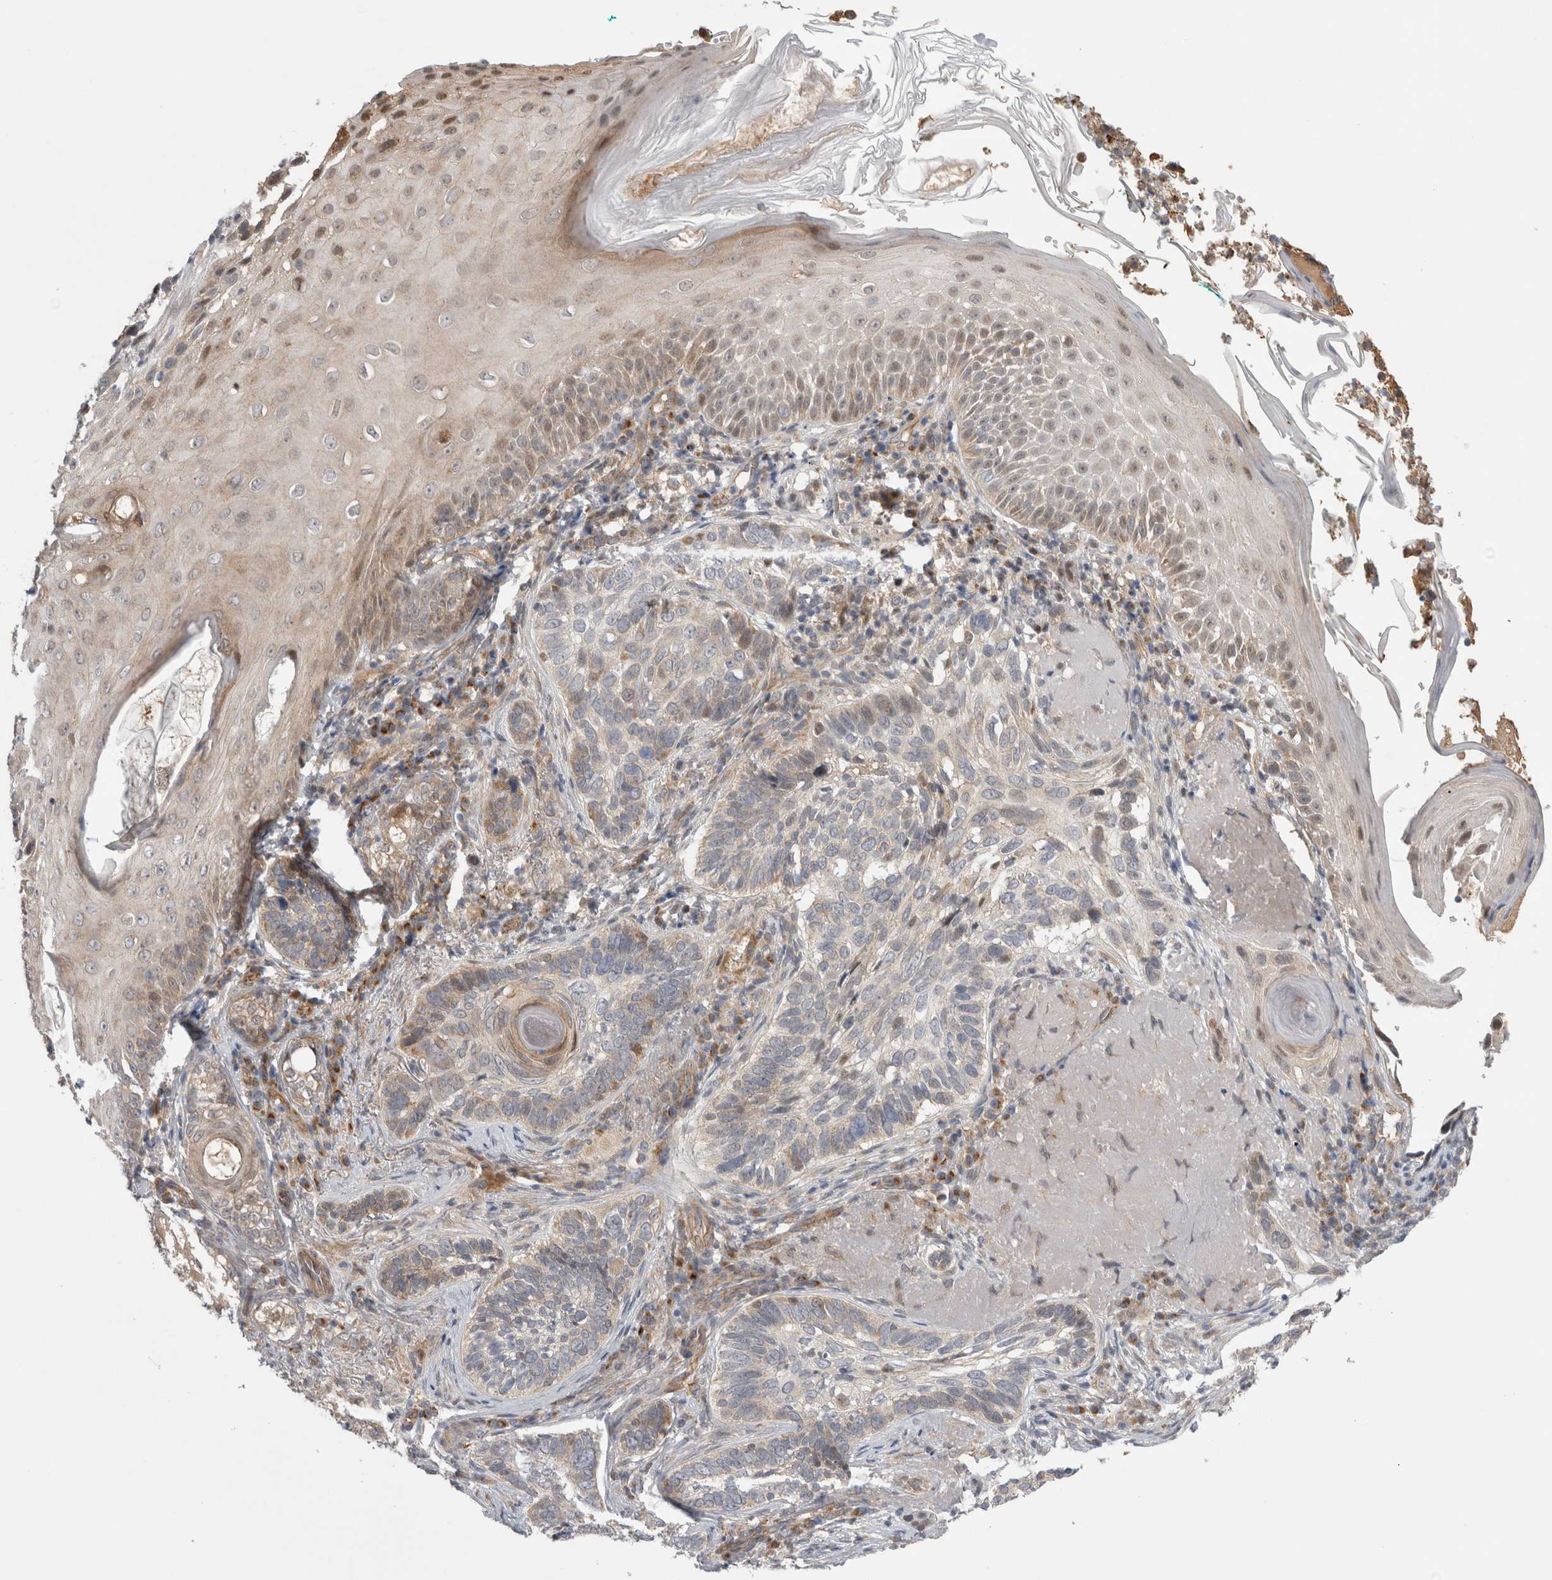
{"staining": {"intensity": "weak", "quantity": "<25%", "location": "cytoplasmic/membranous"}, "tissue": "skin cancer", "cell_type": "Tumor cells", "image_type": "cancer", "snomed": [{"axis": "morphology", "description": "Basal cell carcinoma"}, {"axis": "topography", "description": "Skin"}], "caption": "This image is of skin cancer (basal cell carcinoma) stained with IHC to label a protein in brown with the nuclei are counter-stained blue. There is no expression in tumor cells.", "gene": "TAFA5", "patient": {"sex": "female", "age": 89}}